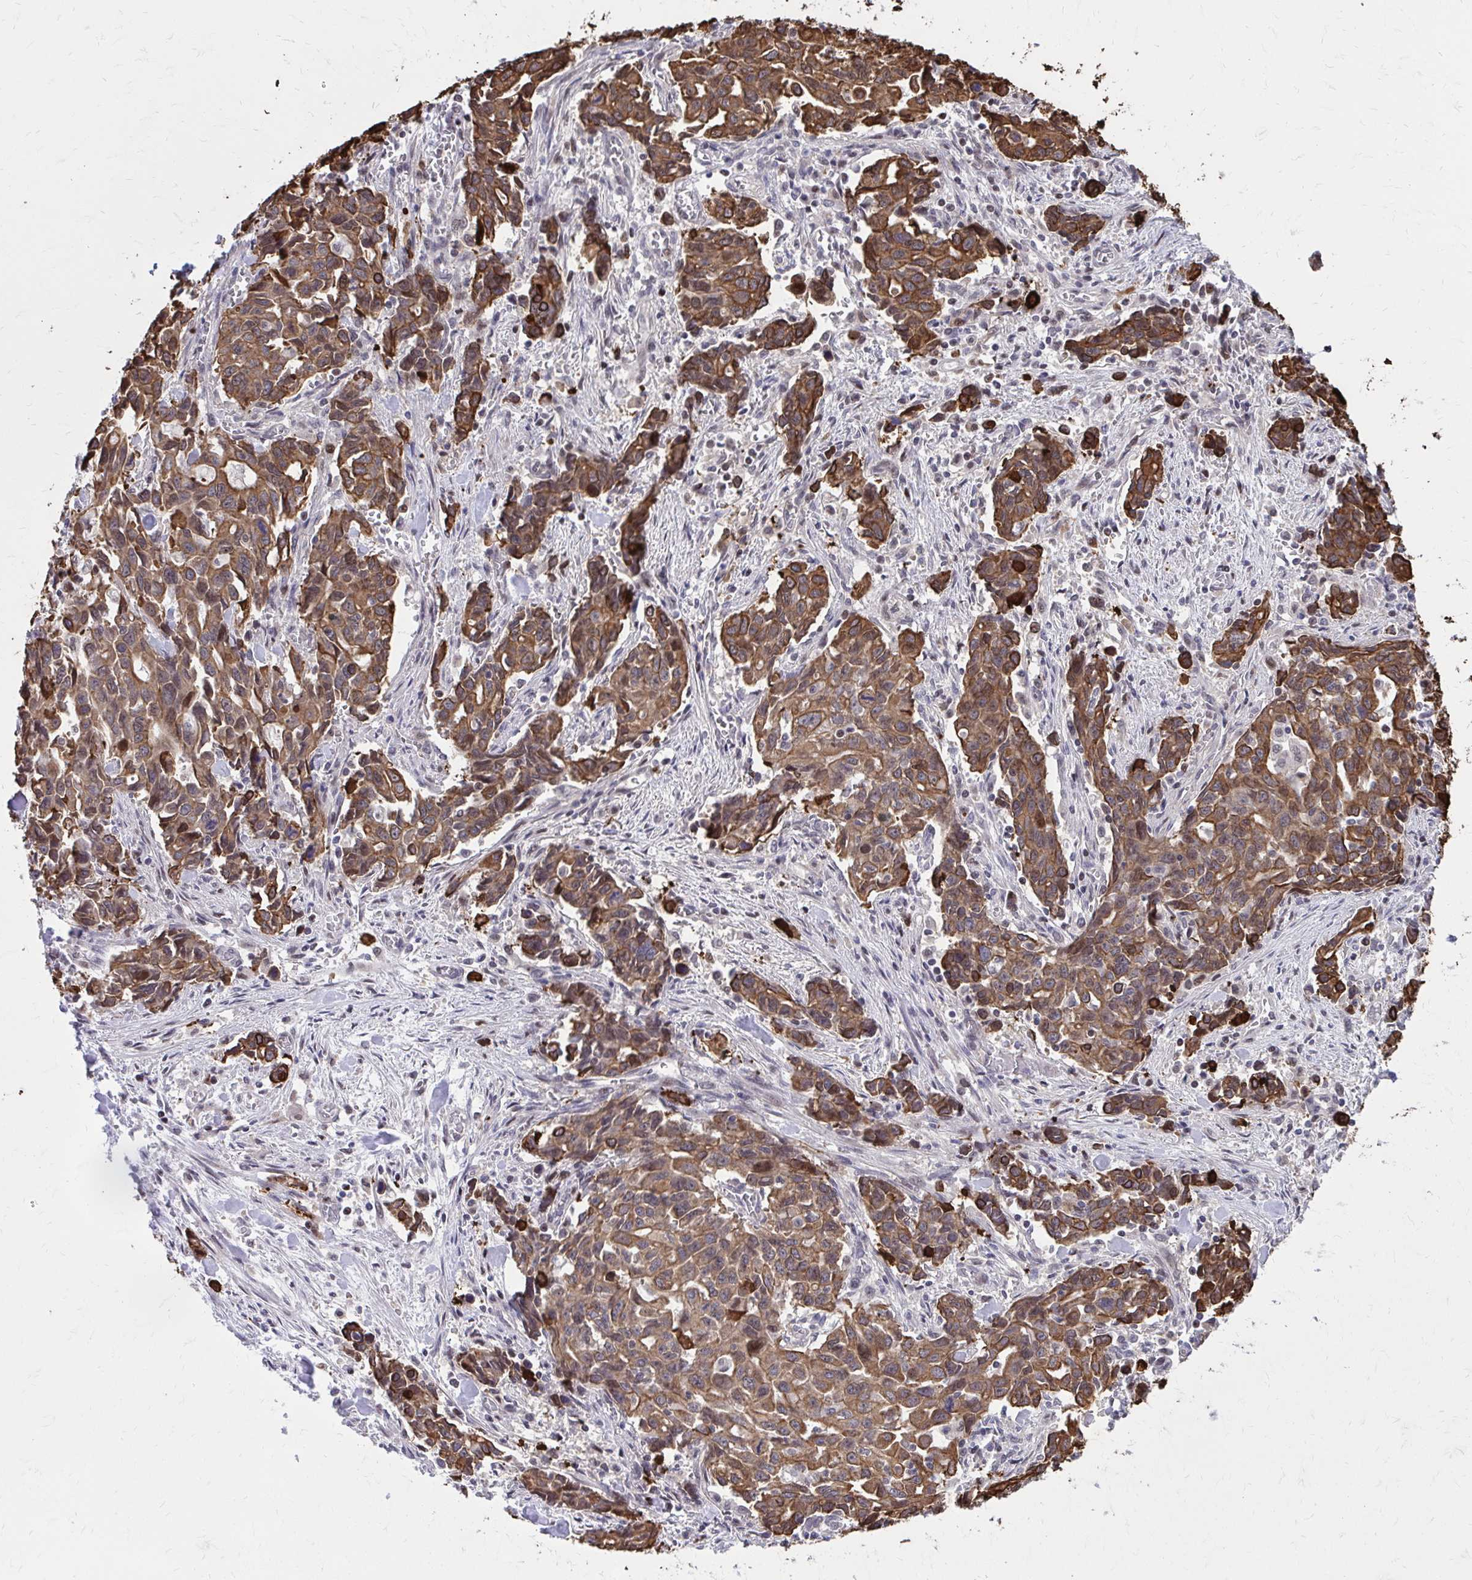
{"staining": {"intensity": "moderate", "quantity": ">75%", "location": "cytoplasmic/membranous,nuclear"}, "tissue": "stomach cancer", "cell_type": "Tumor cells", "image_type": "cancer", "snomed": [{"axis": "morphology", "description": "Adenocarcinoma, NOS"}, {"axis": "topography", "description": "Stomach, upper"}], "caption": "Human stomach cancer (adenocarcinoma) stained with a brown dye exhibits moderate cytoplasmic/membranous and nuclear positive positivity in about >75% of tumor cells.", "gene": "ANKRD30B", "patient": {"sex": "male", "age": 85}}